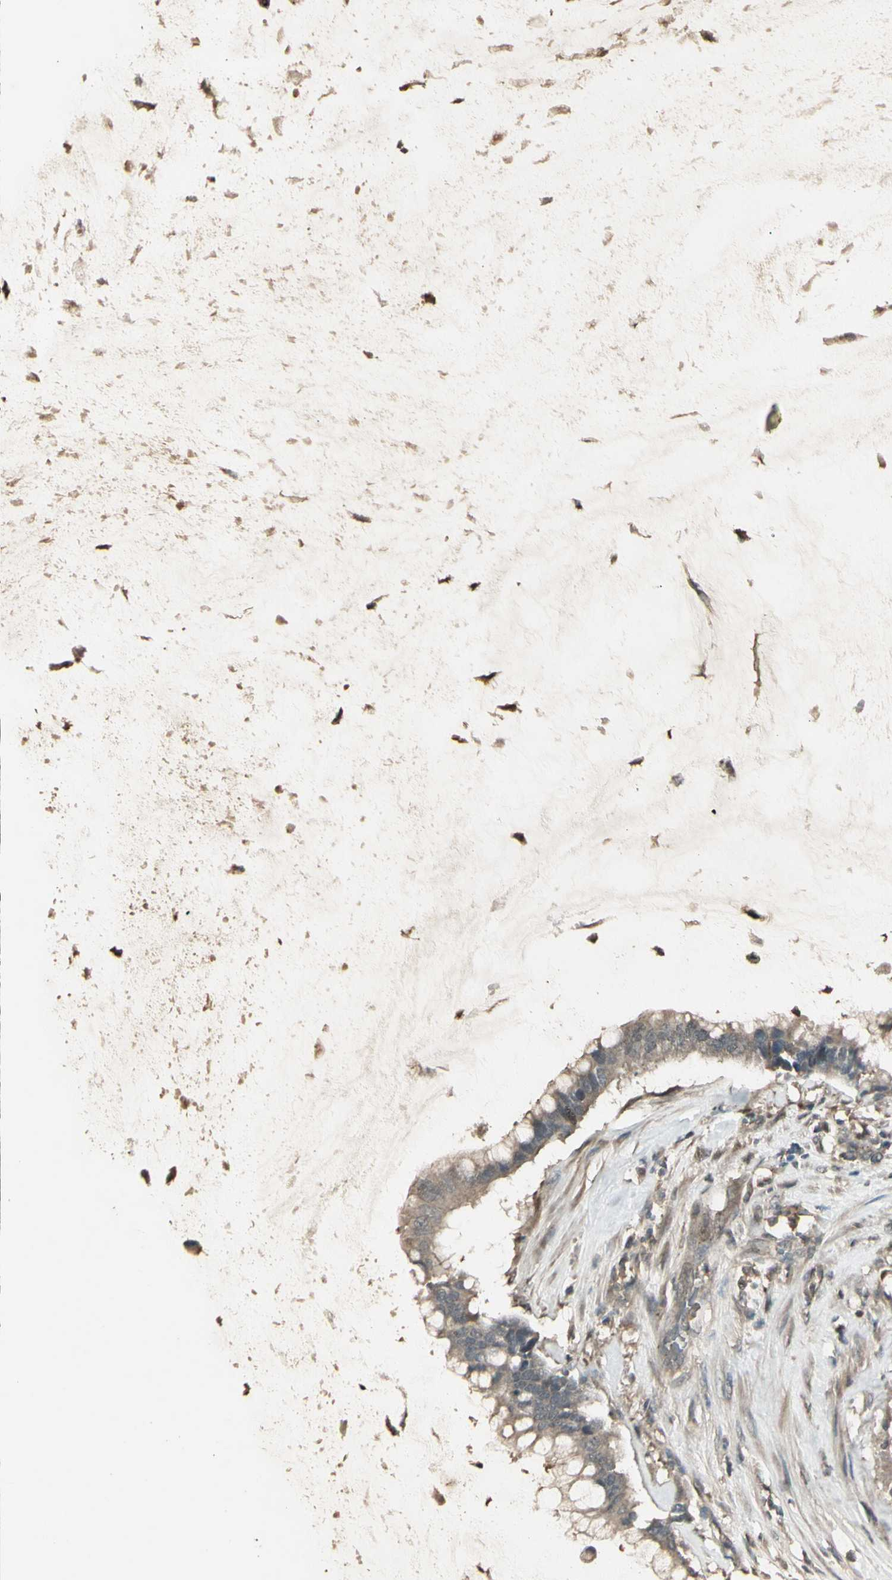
{"staining": {"intensity": "weak", "quantity": ">75%", "location": "cytoplasmic/membranous"}, "tissue": "pancreatic cancer", "cell_type": "Tumor cells", "image_type": "cancer", "snomed": [{"axis": "morphology", "description": "Adenocarcinoma, NOS"}, {"axis": "topography", "description": "Pancreas"}], "caption": "Pancreatic cancer tissue displays weak cytoplasmic/membranous staining in approximately >75% of tumor cells", "gene": "GNAS", "patient": {"sex": "male", "age": 41}}